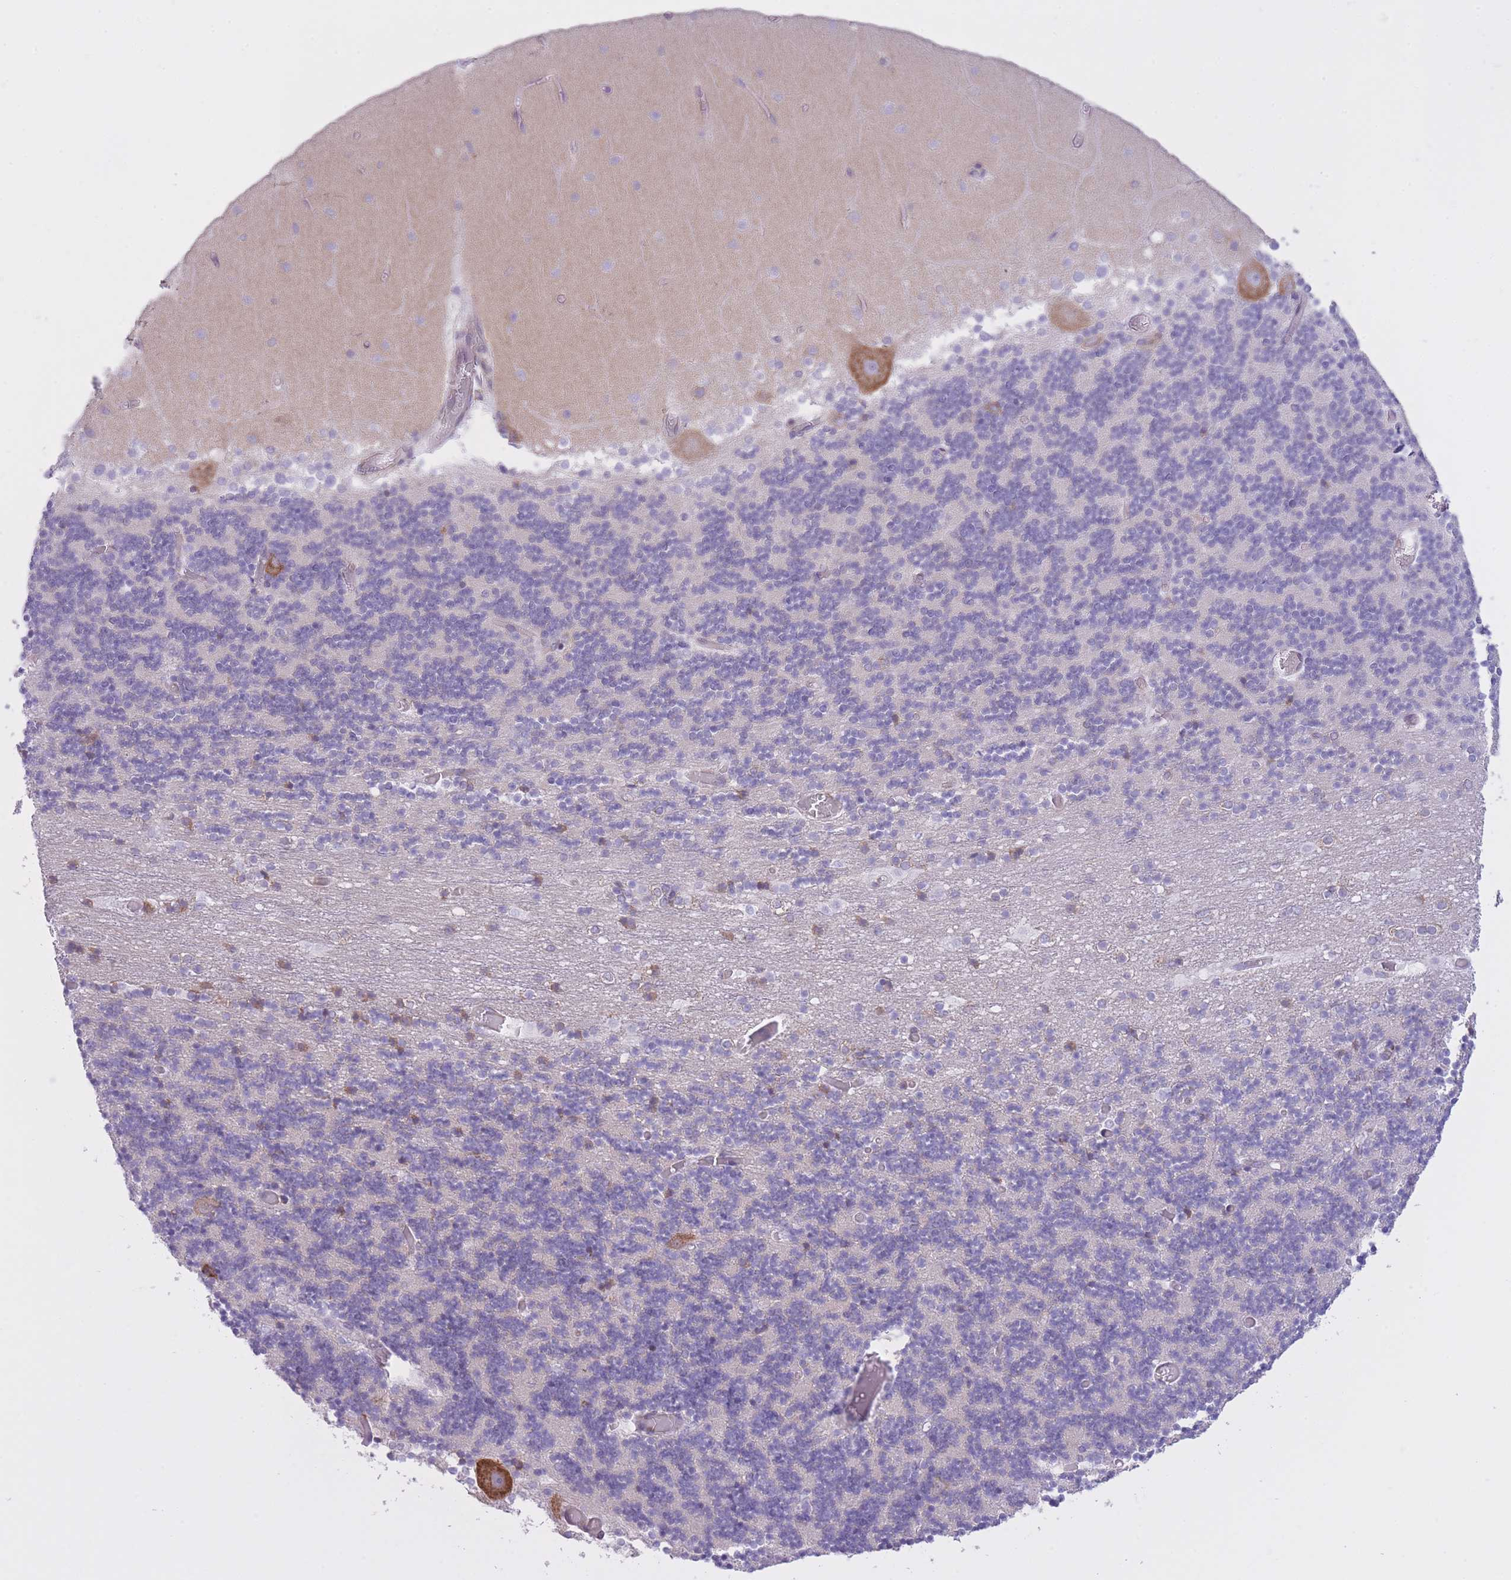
{"staining": {"intensity": "weak", "quantity": "<25%", "location": "cytoplasmic/membranous"}, "tissue": "cerebellum", "cell_type": "Cells in granular layer", "image_type": "normal", "snomed": [{"axis": "morphology", "description": "Normal tissue, NOS"}, {"axis": "topography", "description": "Cerebellum"}], "caption": "High magnification brightfield microscopy of unremarkable cerebellum stained with DAB (brown) and counterstained with hematoxylin (blue): cells in granular layer show no significant expression. Nuclei are stained in blue.", "gene": "ZNF501", "patient": {"sex": "female", "age": 28}}